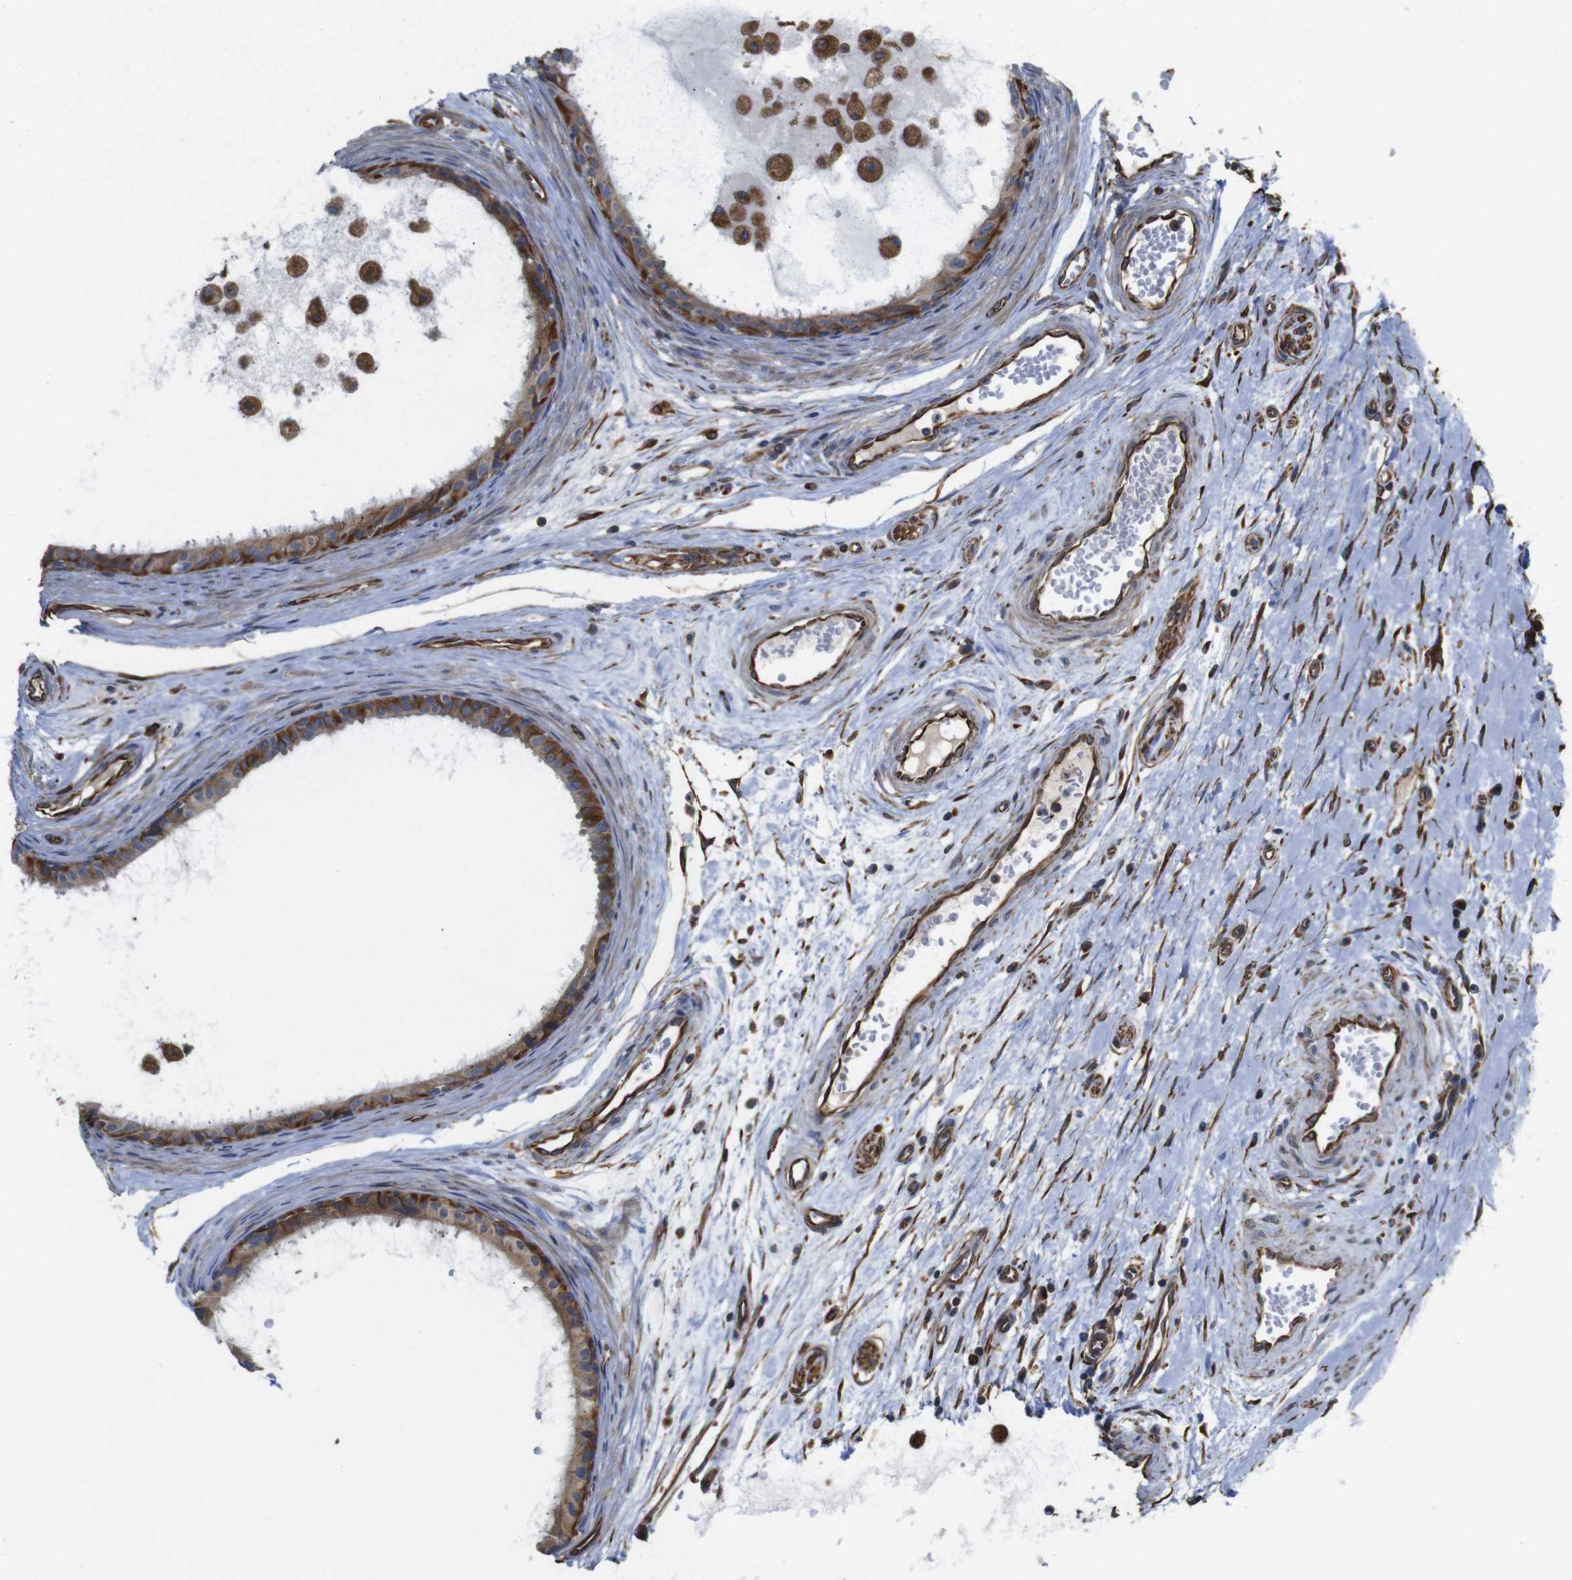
{"staining": {"intensity": "moderate", "quantity": ">75%", "location": "cytoplasmic/membranous"}, "tissue": "epididymis", "cell_type": "Glandular cells", "image_type": "normal", "snomed": [{"axis": "morphology", "description": "Normal tissue, NOS"}, {"axis": "morphology", "description": "Inflammation, NOS"}, {"axis": "topography", "description": "Epididymis"}], "caption": "This histopathology image displays IHC staining of unremarkable human epididymis, with medium moderate cytoplasmic/membranous staining in about >75% of glandular cells.", "gene": "POMK", "patient": {"sex": "male", "age": 85}}